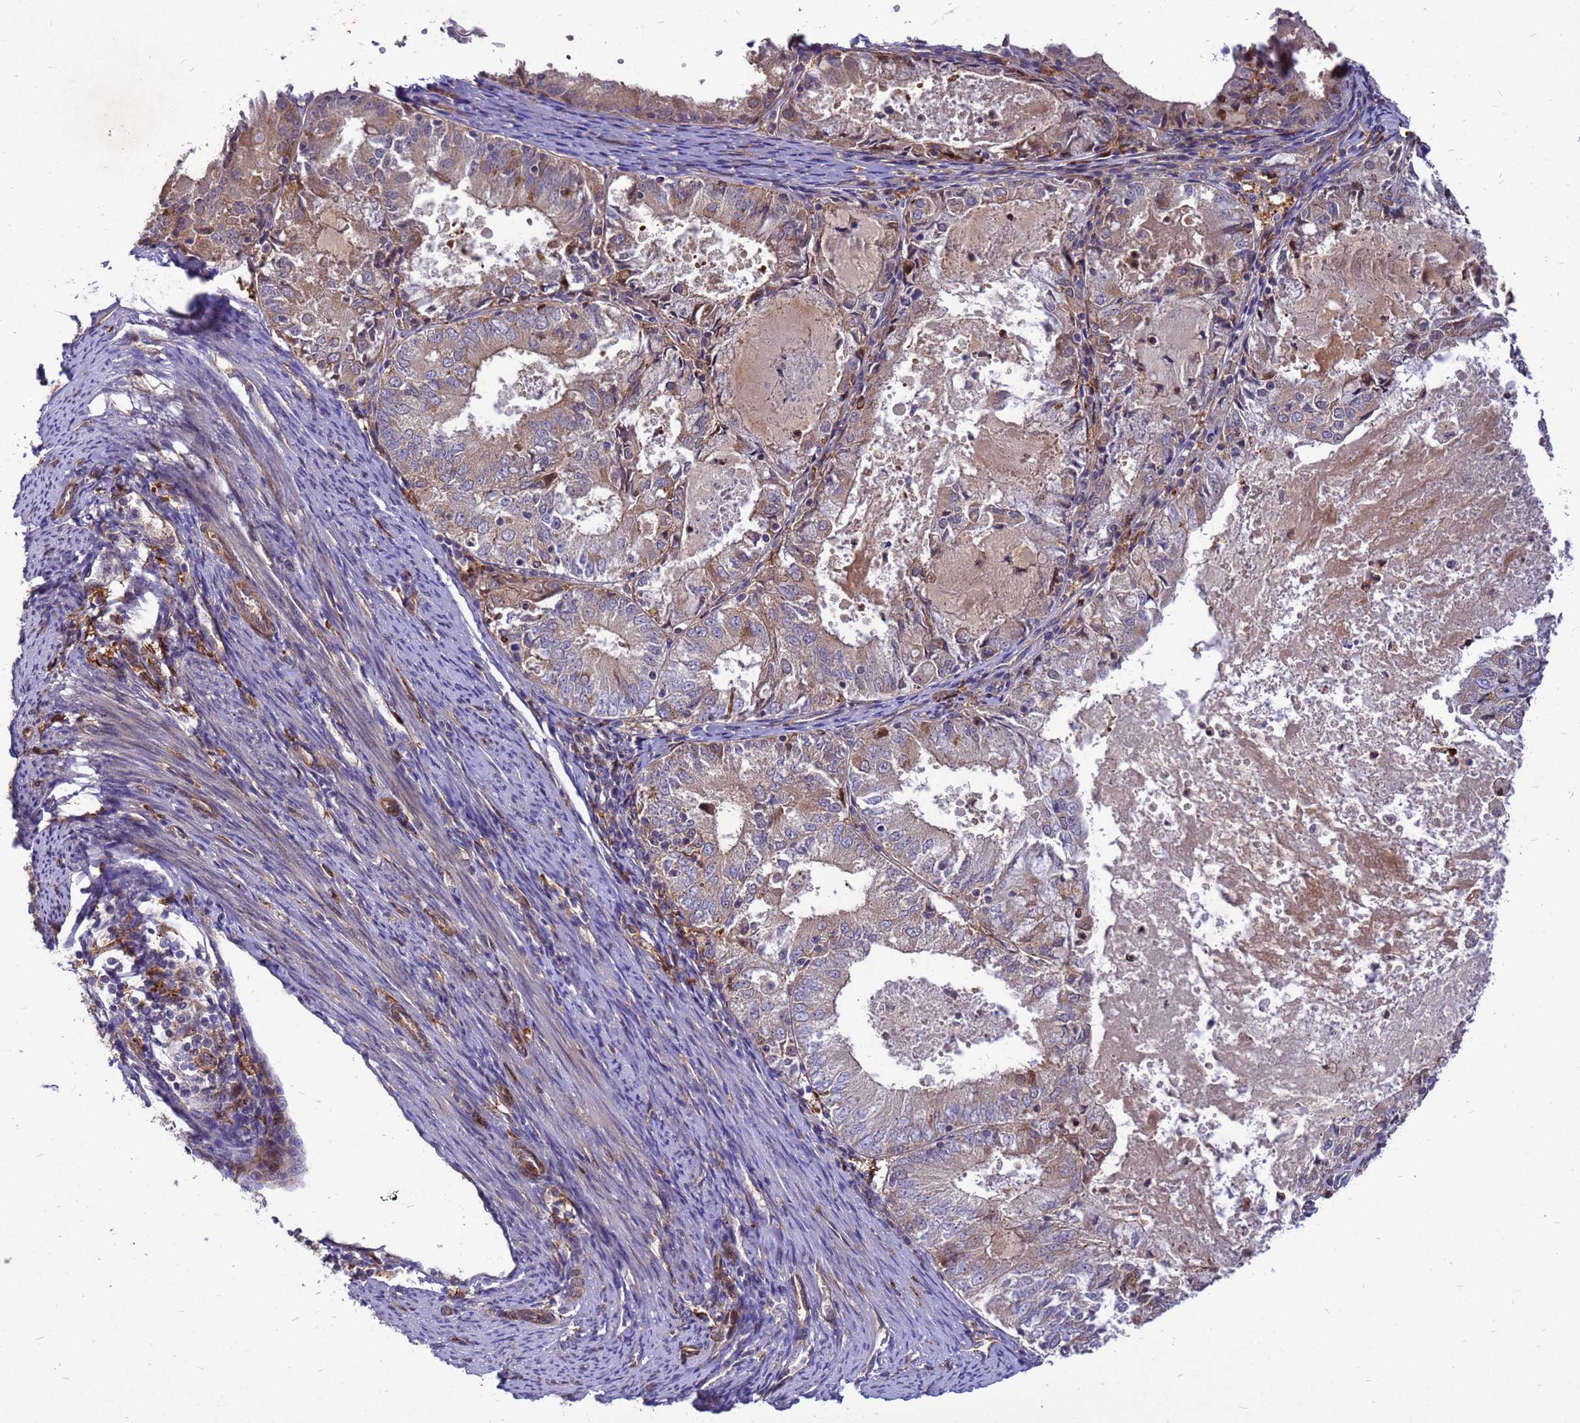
{"staining": {"intensity": "weak", "quantity": "<25%", "location": "cytoplasmic/membranous"}, "tissue": "endometrial cancer", "cell_type": "Tumor cells", "image_type": "cancer", "snomed": [{"axis": "morphology", "description": "Adenocarcinoma, NOS"}, {"axis": "topography", "description": "Endometrium"}], "caption": "Immunohistochemical staining of endometrial adenocarcinoma demonstrates no significant positivity in tumor cells.", "gene": "RNF215", "patient": {"sex": "female", "age": 57}}